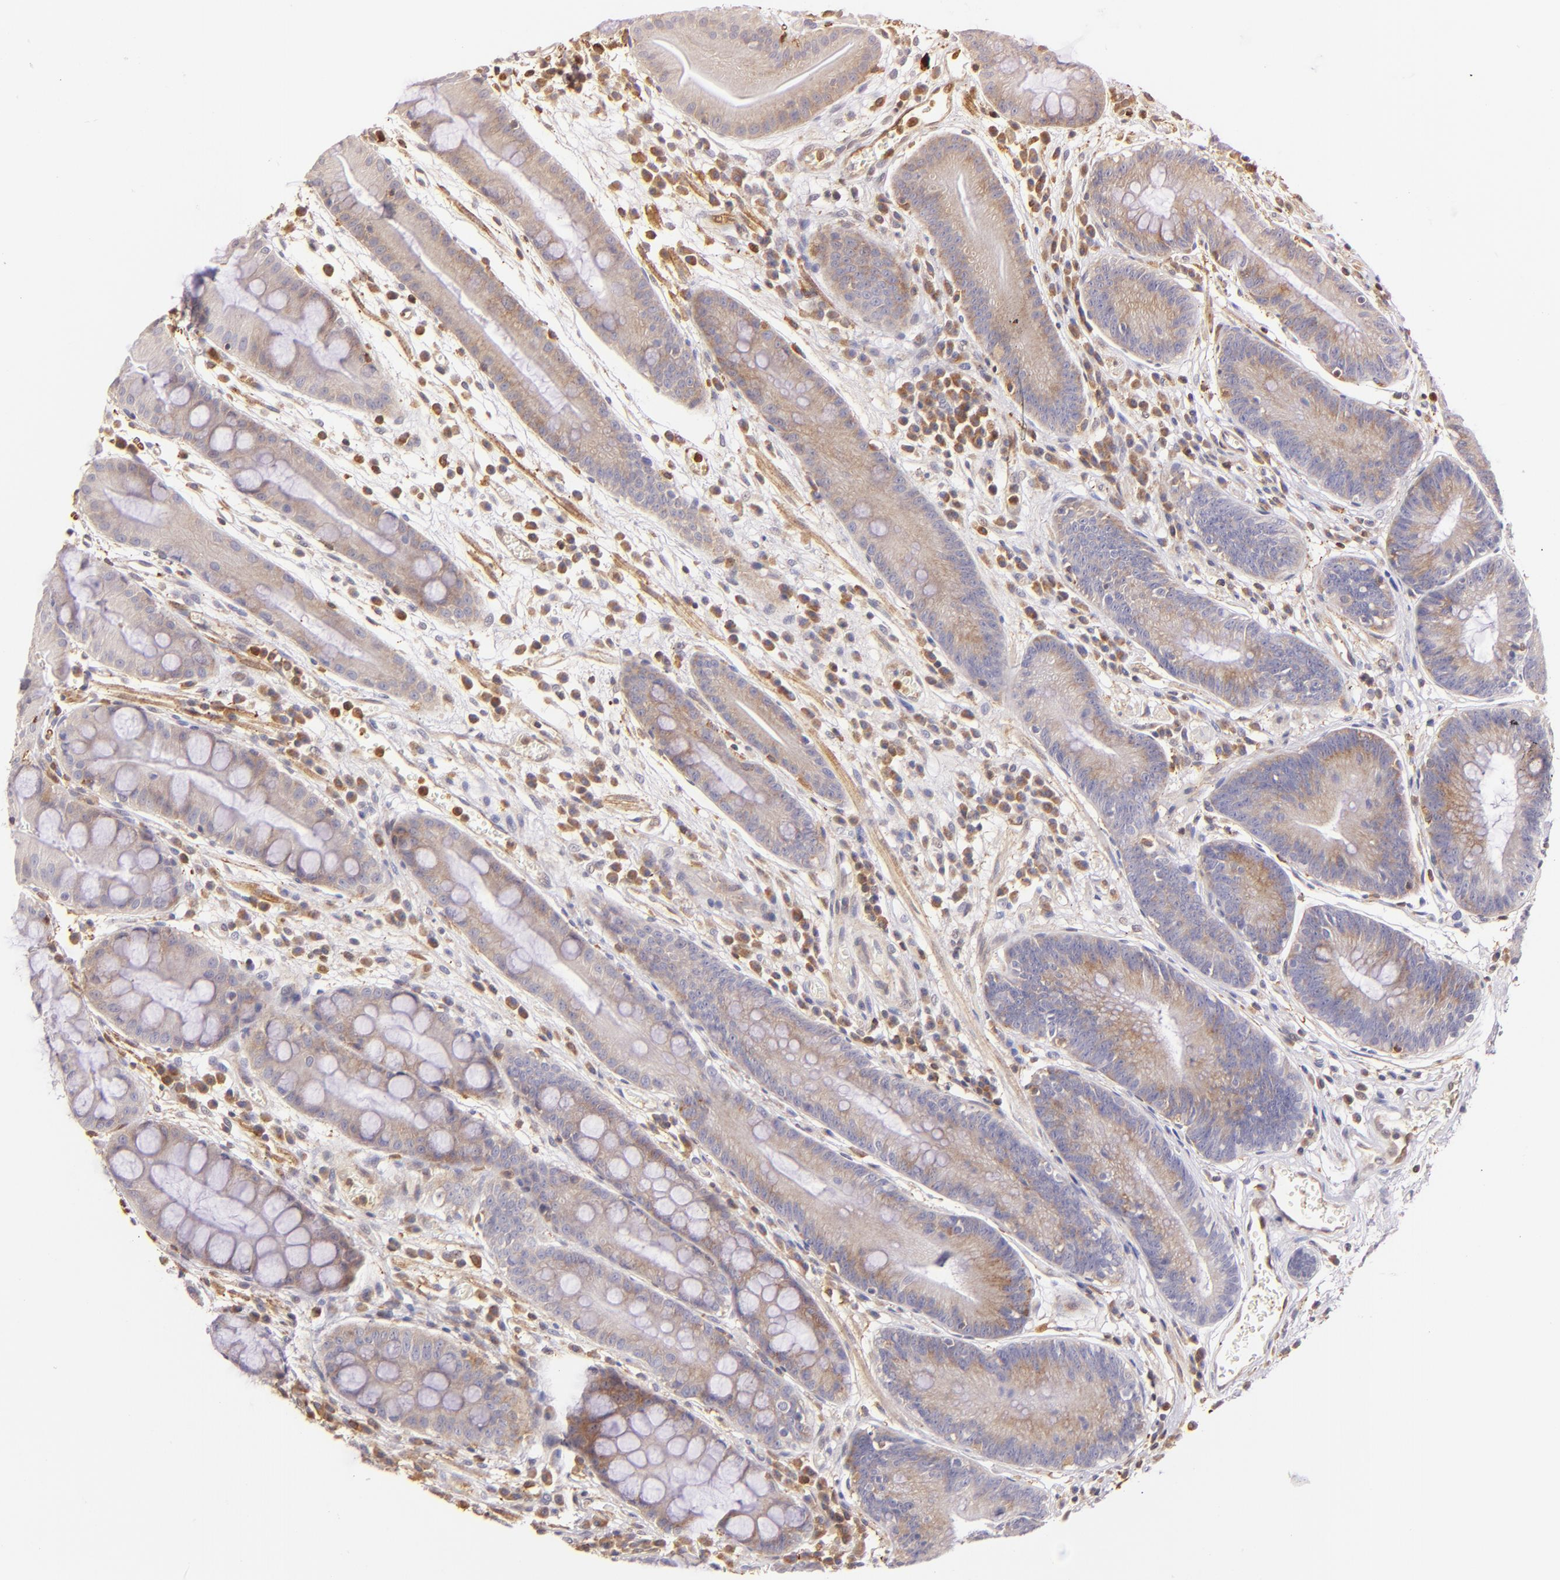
{"staining": {"intensity": "weak", "quantity": ">75%", "location": "cytoplasmic/membranous"}, "tissue": "stomach", "cell_type": "Glandular cells", "image_type": "normal", "snomed": [{"axis": "morphology", "description": "Normal tissue, NOS"}, {"axis": "morphology", "description": "Inflammation, NOS"}, {"axis": "topography", "description": "Stomach, lower"}], "caption": "There is low levels of weak cytoplasmic/membranous expression in glandular cells of benign stomach, as demonstrated by immunohistochemical staining (brown color).", "gene": "BTK", "patient": {"sex": "male", "age": 59}}